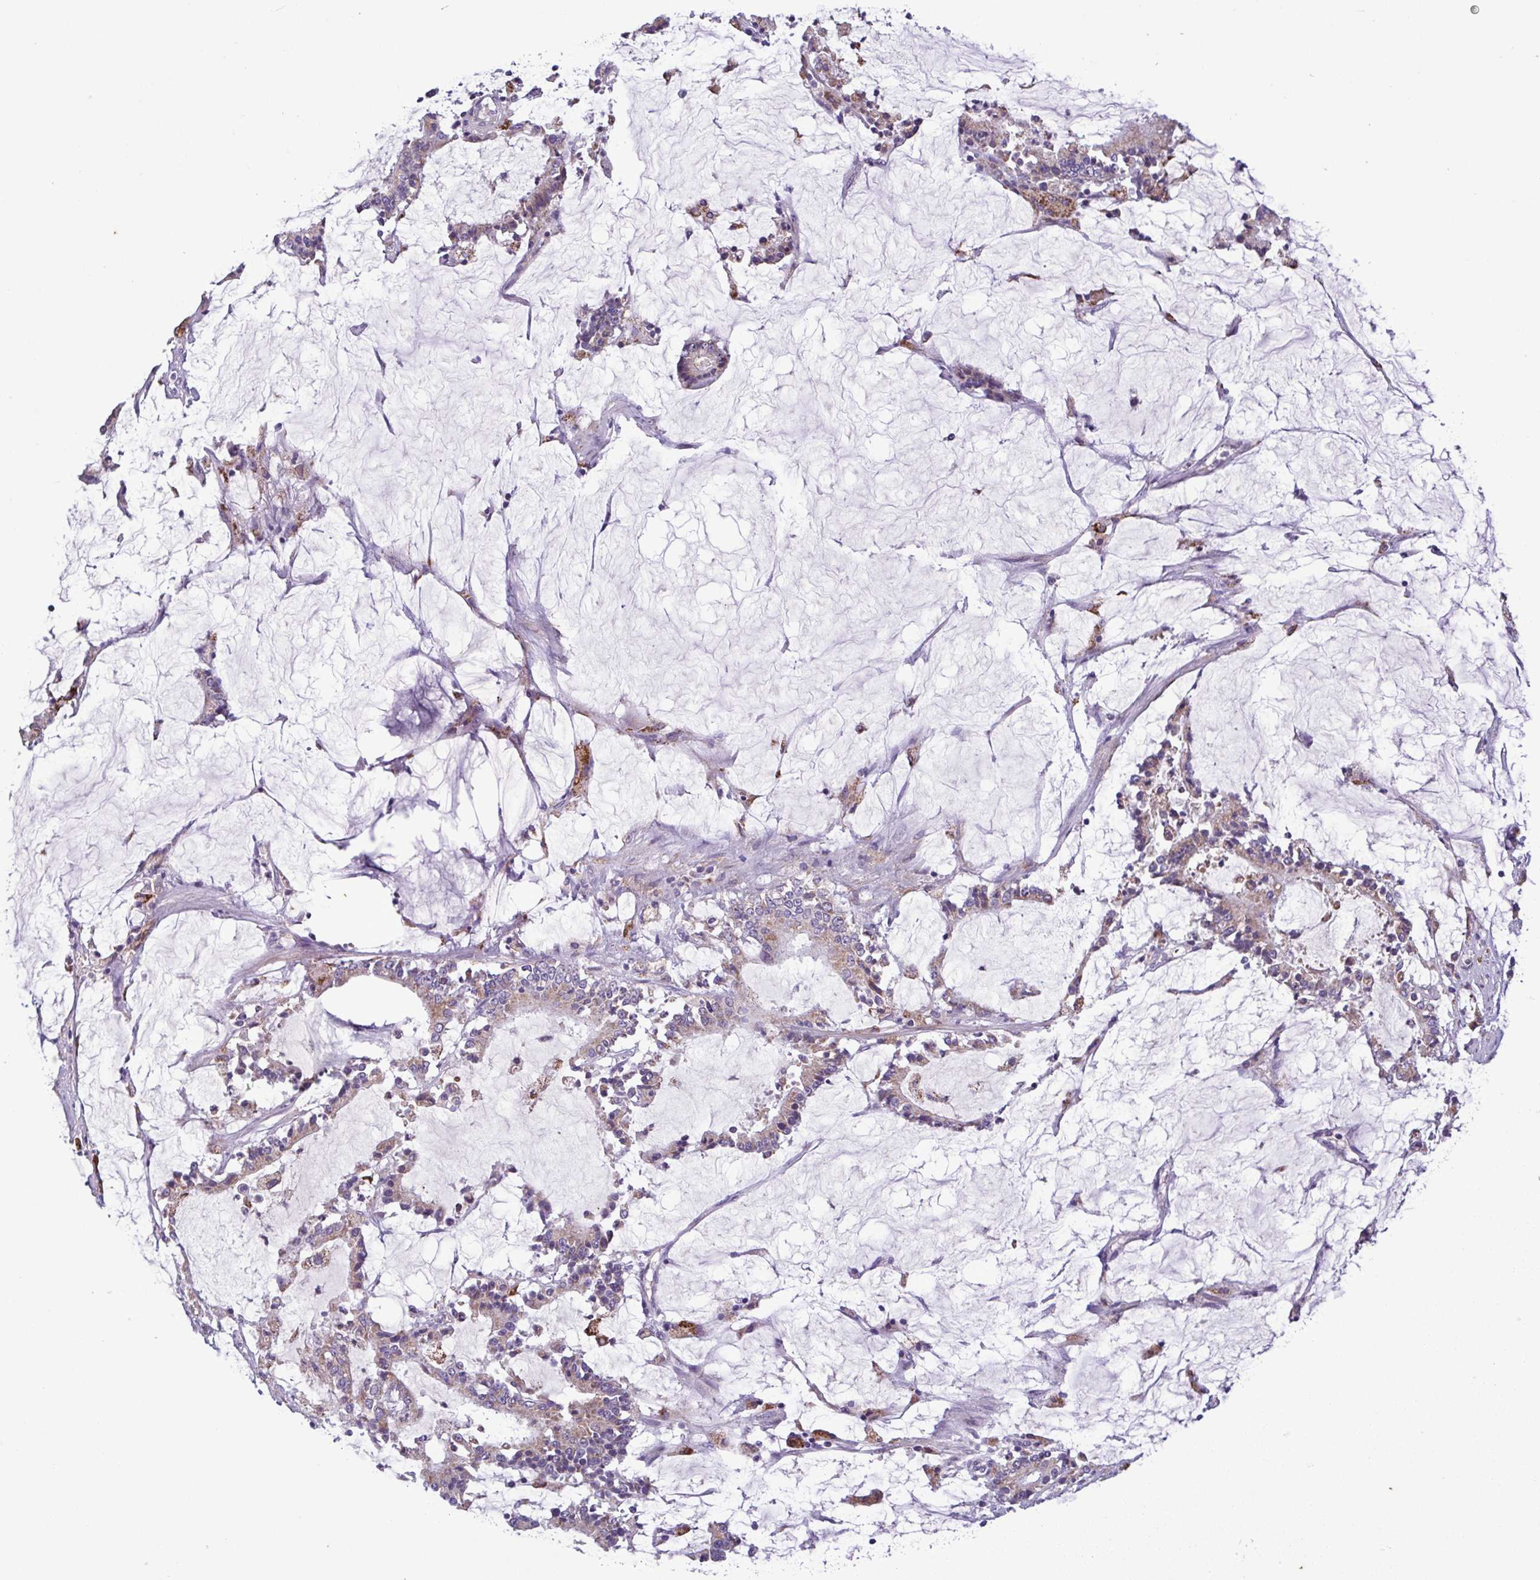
{"staining": {"intensity": "weak", "quantity": "<25%", "location": "cytoplasmic/membranous"}, "tissue": "stomach cancer", "cell_type": "Tumor cells", "image_type": "cancer", "snomed": [{"axis": "morphology", "description": "Adenocarcinoma, NOS"}, {"axis": "topography", "description": "Stomach, upper"}], "caption": "An IHC photomicrograph of stomach cancer is shown. There is no staining in tumor cells of stomach cancer.", "gene": "F13B", "patient": {"sex": "male", "age": 68}}